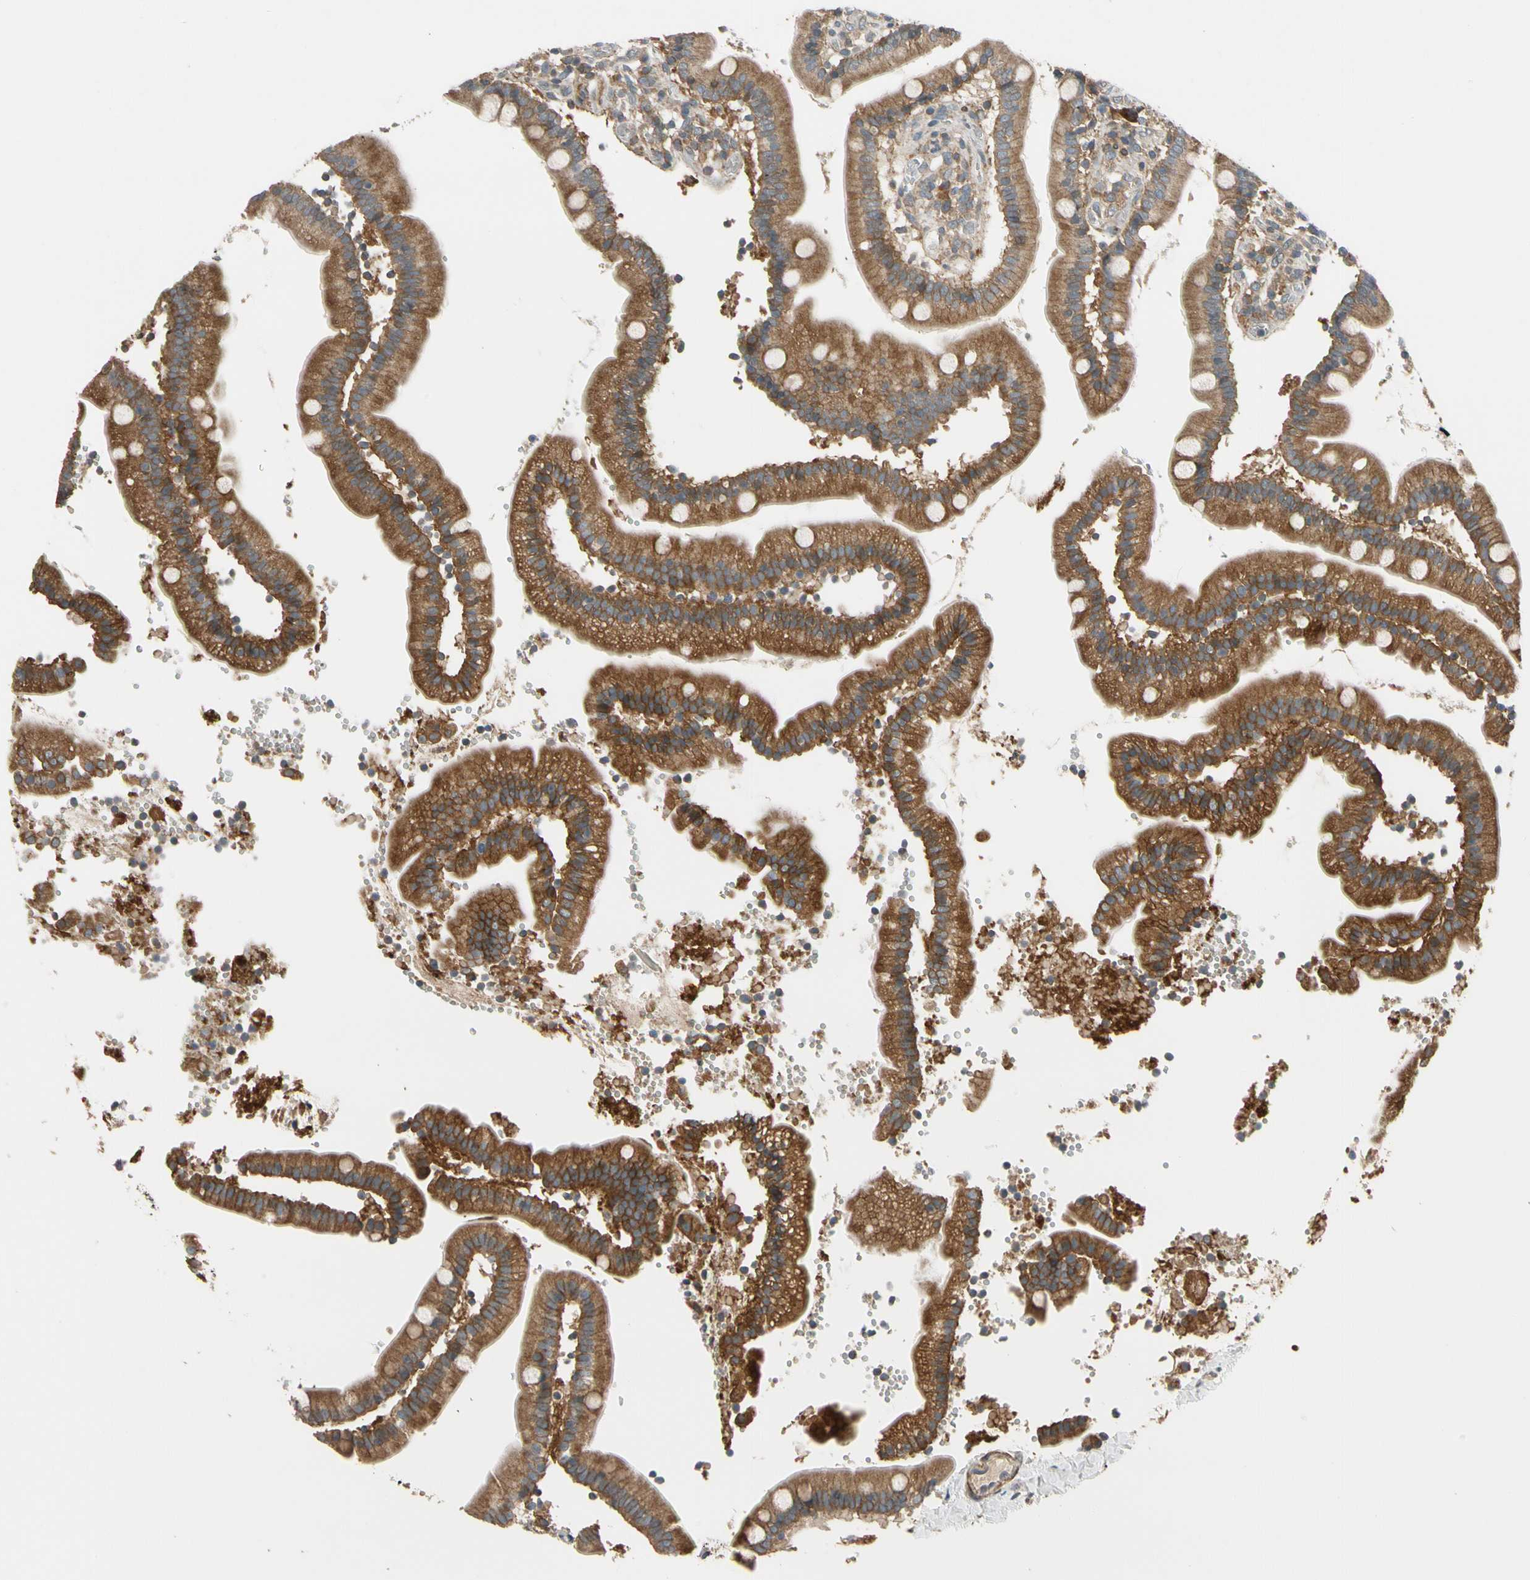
{"staining": {"intensity": "moderate", "quantity": ">75%", "location": "cytoplasmic/membranous"}, "tissue": "duodenum", "cell_type": "Glandular cells", "image_type": "normal", "snomed": [{"axis": "morphology", "description": "Normal tissue, NOS"}, {"axis": "topography", "description": "Duodenum"}], "caption": "The photomicrograph demonstrates staining of benign duodenum, revealing moderate cytoplasmic/membranous protein positivity (brown color) within glandular cells.", "gene": "MST1R", "patient": {"sex": "male", "age": 66}}